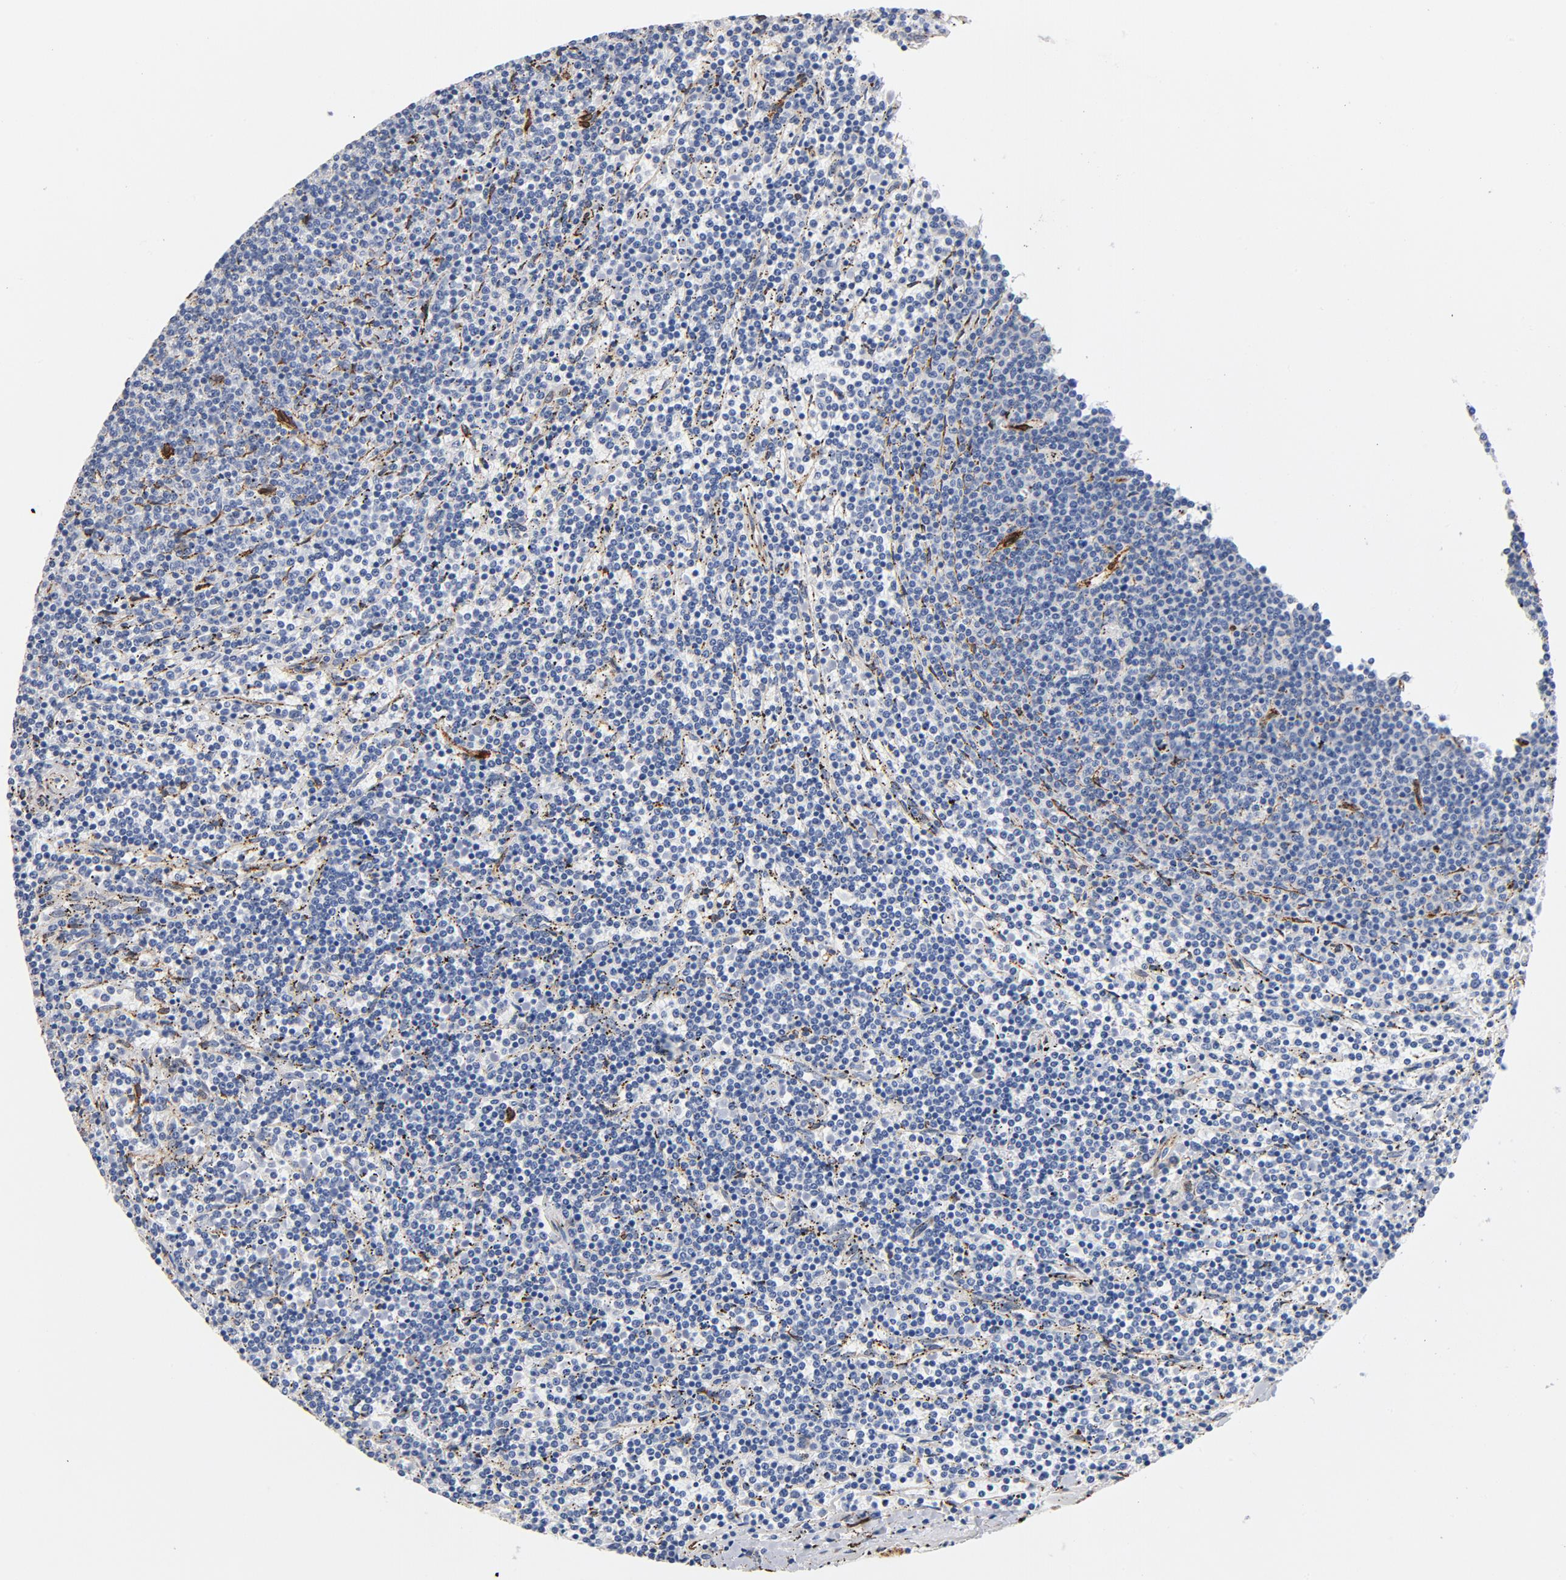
{"staining": {"intensity": "negative", "quantity": "none", "location": "none"}, "tissue": "lymphoma", "cell_type": "Tumor cells", "image_type": "cancer", "snomed": [{"axis": "morphology", "description": "Malignant lymphoma, non-Hodgkin's type, Low grade"}, {"axis": "topography", "description": "Spleen"}], "caption": "Histopathology image shows no significant protein staining in tumor cells of low-grade malignant lymphoma, non-Hodgkin's type.", "gene": "SERPINH1", "patient": {"sex": "female", "age": 50}}